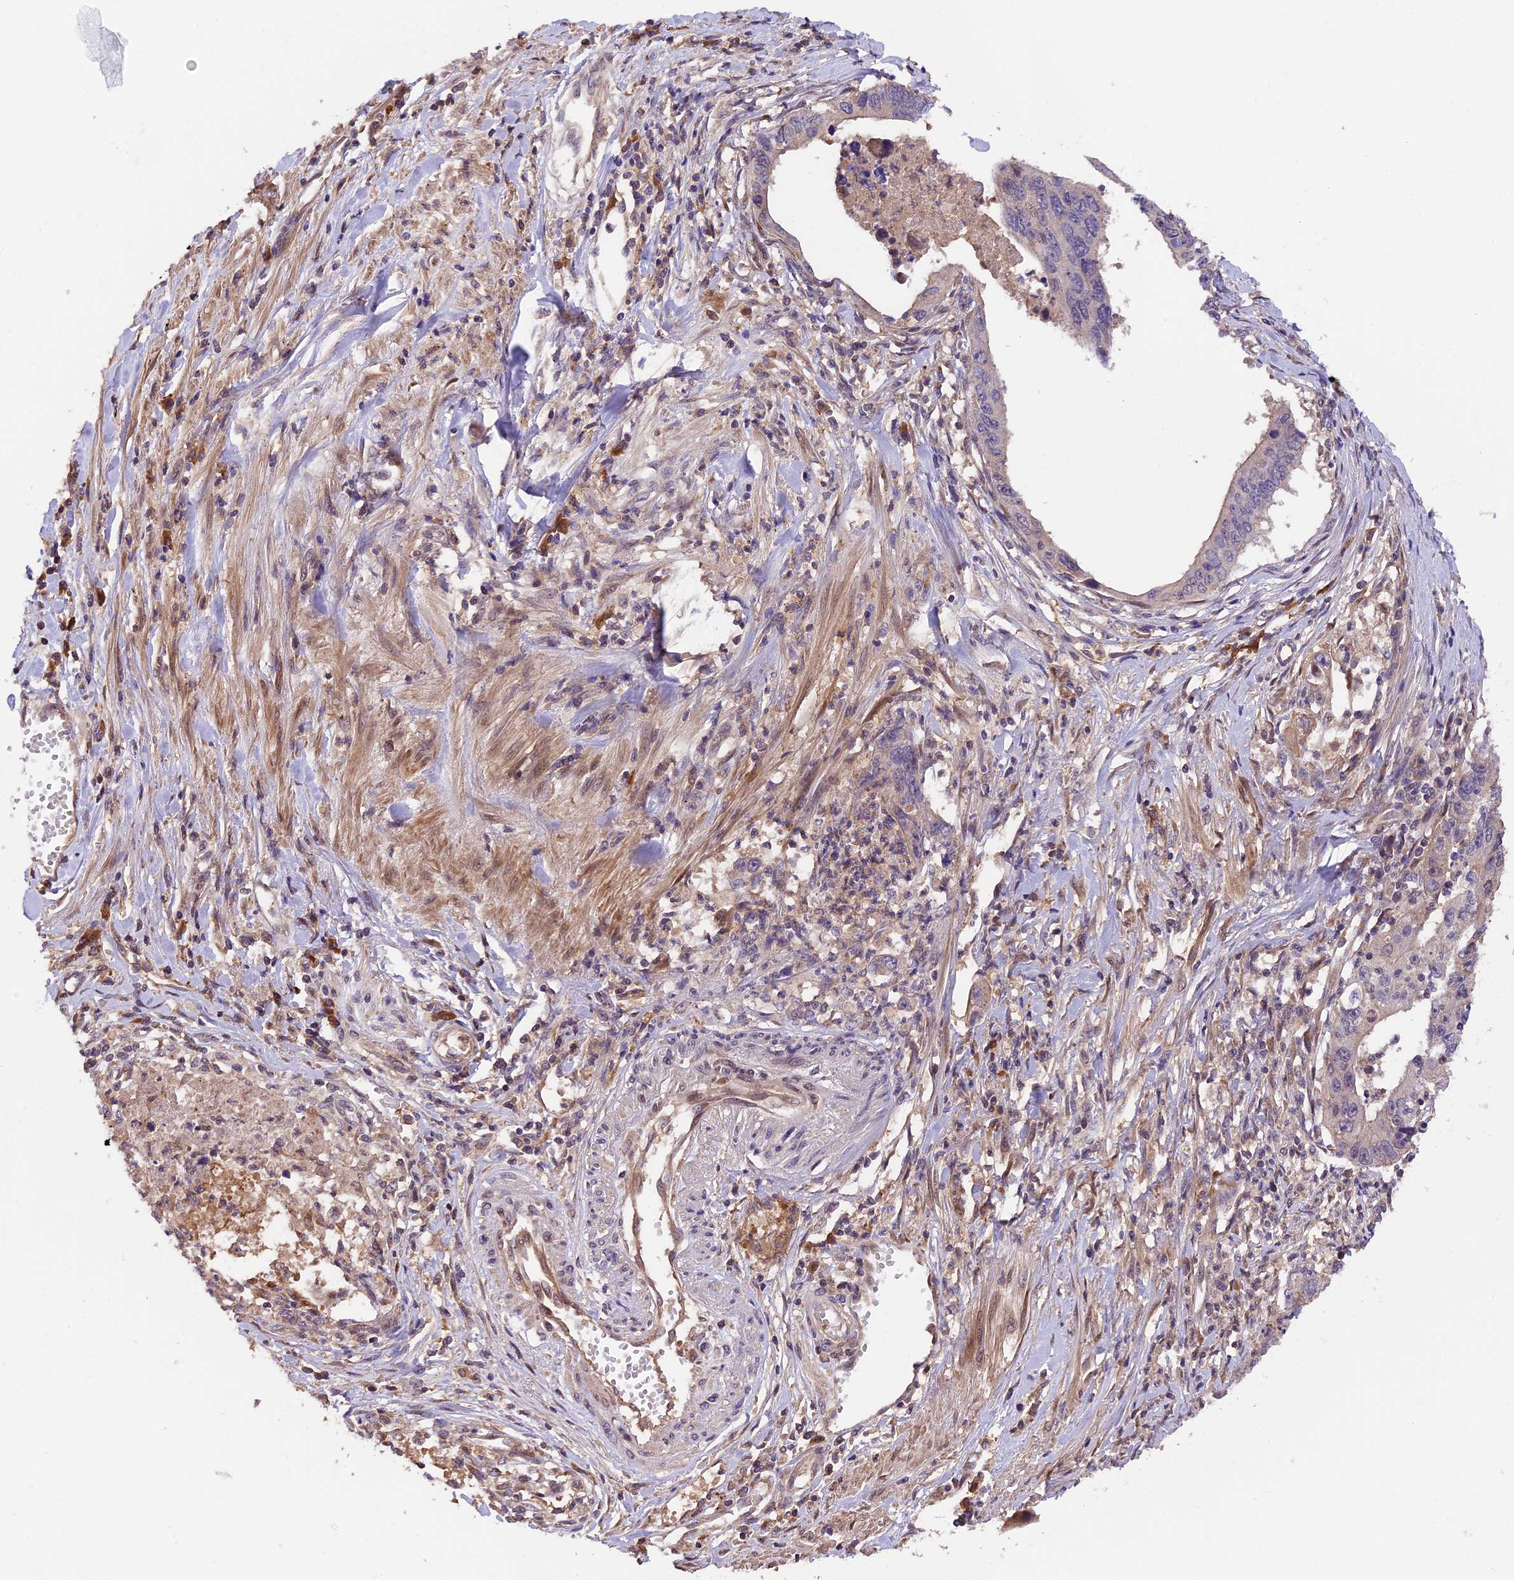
{"staining": {"intensity": "negative", "quantity": "none", "location": "none"}, "tissue": "stomach cancer", "cell_type": "Tumor cells", "image_type": "cancer", "snomed": [{"axis": "morphology", "description": "Adenocarcinoma, NOS"}, {"axis": "topography", "description": "Stomach"}], "caption": "Human stomach cancer stained for a protein using immunohistochemistry exhibits no positivity in tumor cells.", "gene": "SETD6", "patient": {"sex": "male", "age": 59}}